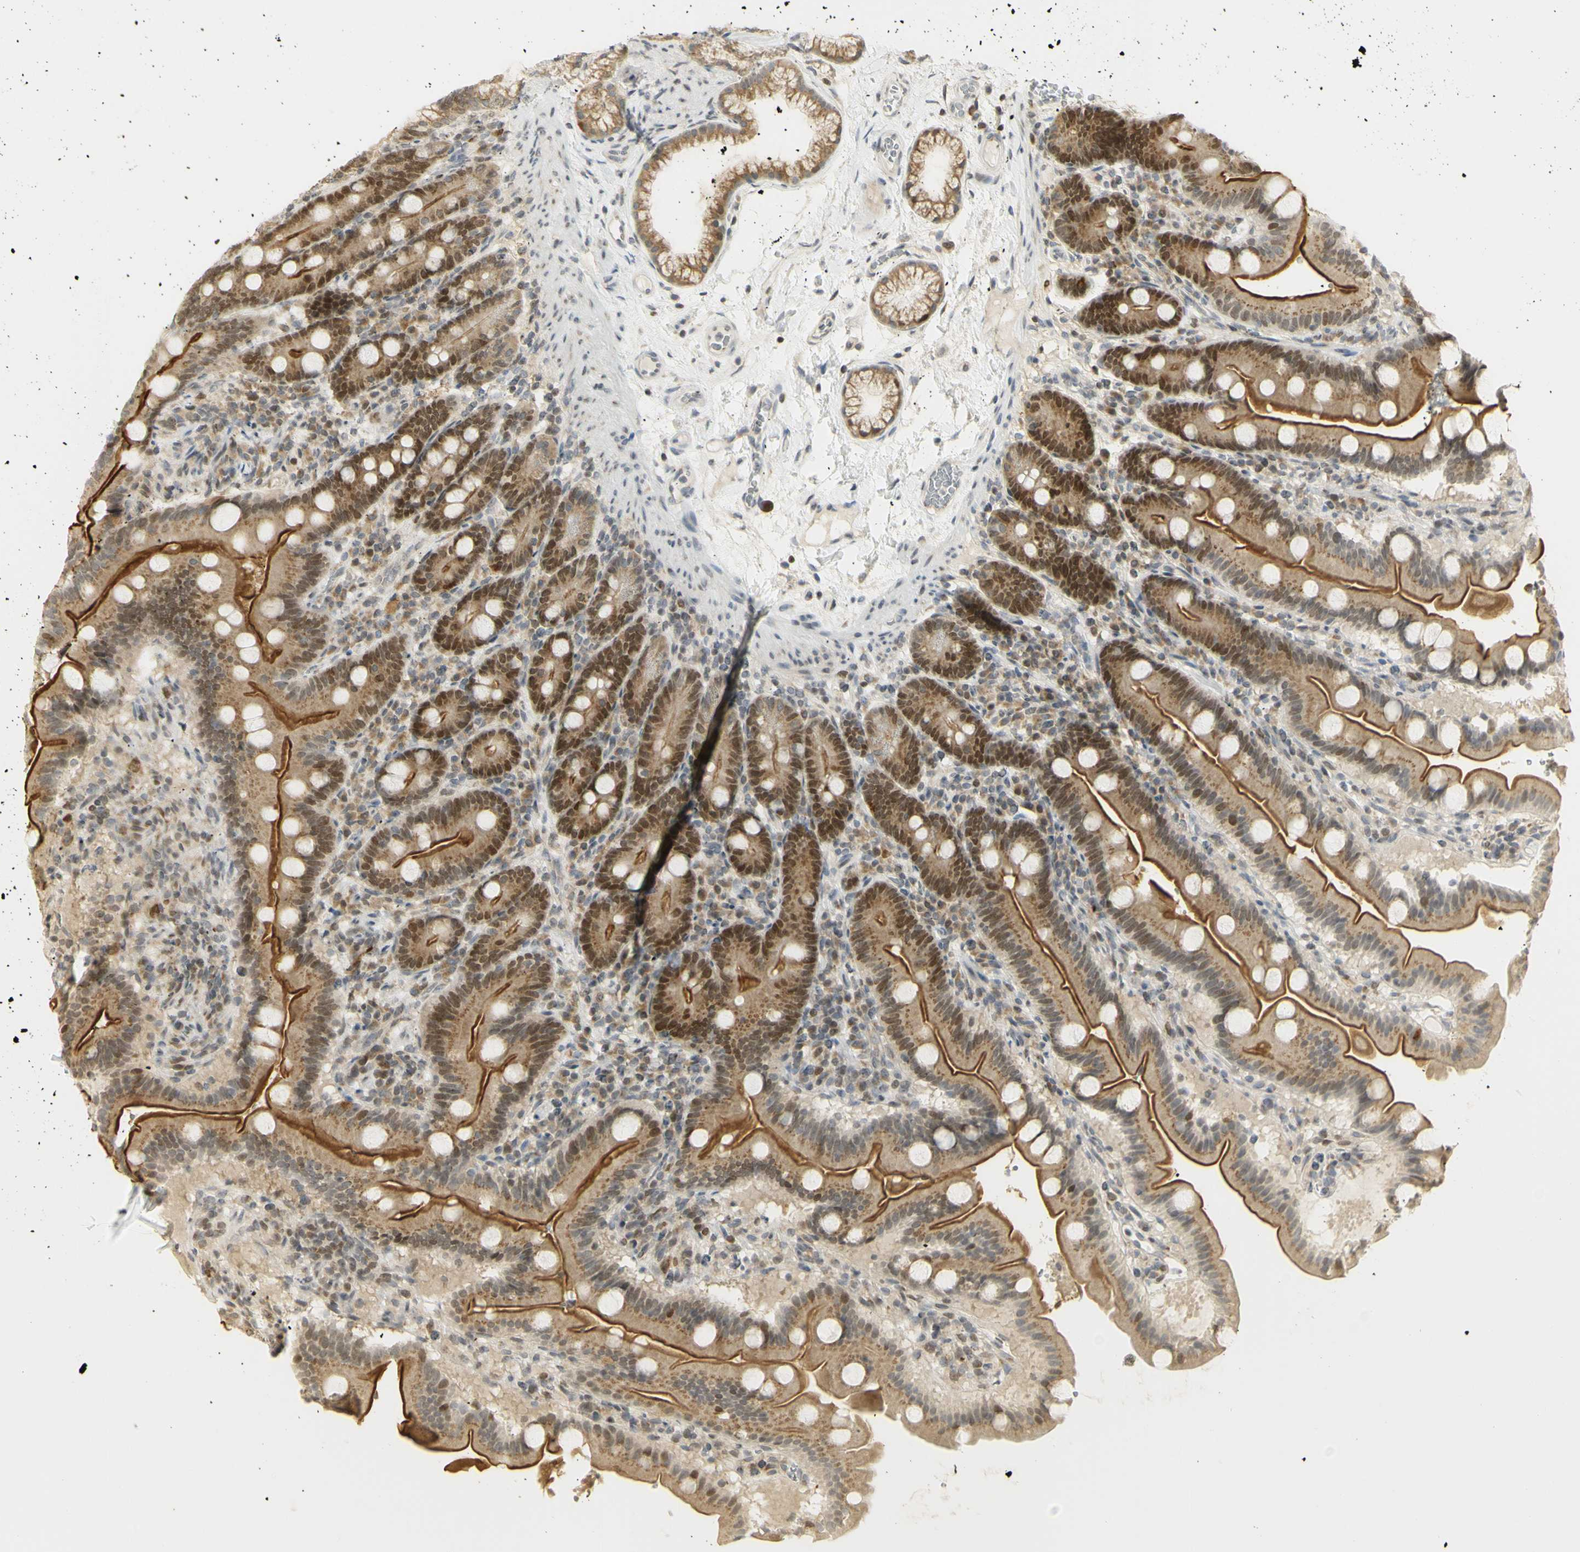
{"staining": {"intensity": "strong", "quantity": "25%-75%", "location": "cytoplasmic/membranous,nuclear"}, "tissue": "duodenum", "cell_type": "Glandular cells", "image_type": "normal", "snomed": [{"axis": "morphology", "description": "Normal tissue, NOS"}, {"axis": "topography", "description": "Duodenum"}], "caption": "IHC staining of normal duodenum, which exhibits high levels of strong cytoplasmic/membranous,nuclear expression in about 25%-75% of glandular cells indicating strong cytoplasmic/membranous,nuclear protein staining. The staining was performed using DAB (3,3'-diaminobenzidine) (brown) for protein detection and nuclei were counterstained in hematoxylin (blue).", "gene": "KIF11", "patient": {"sex": "male", "age": 54}}